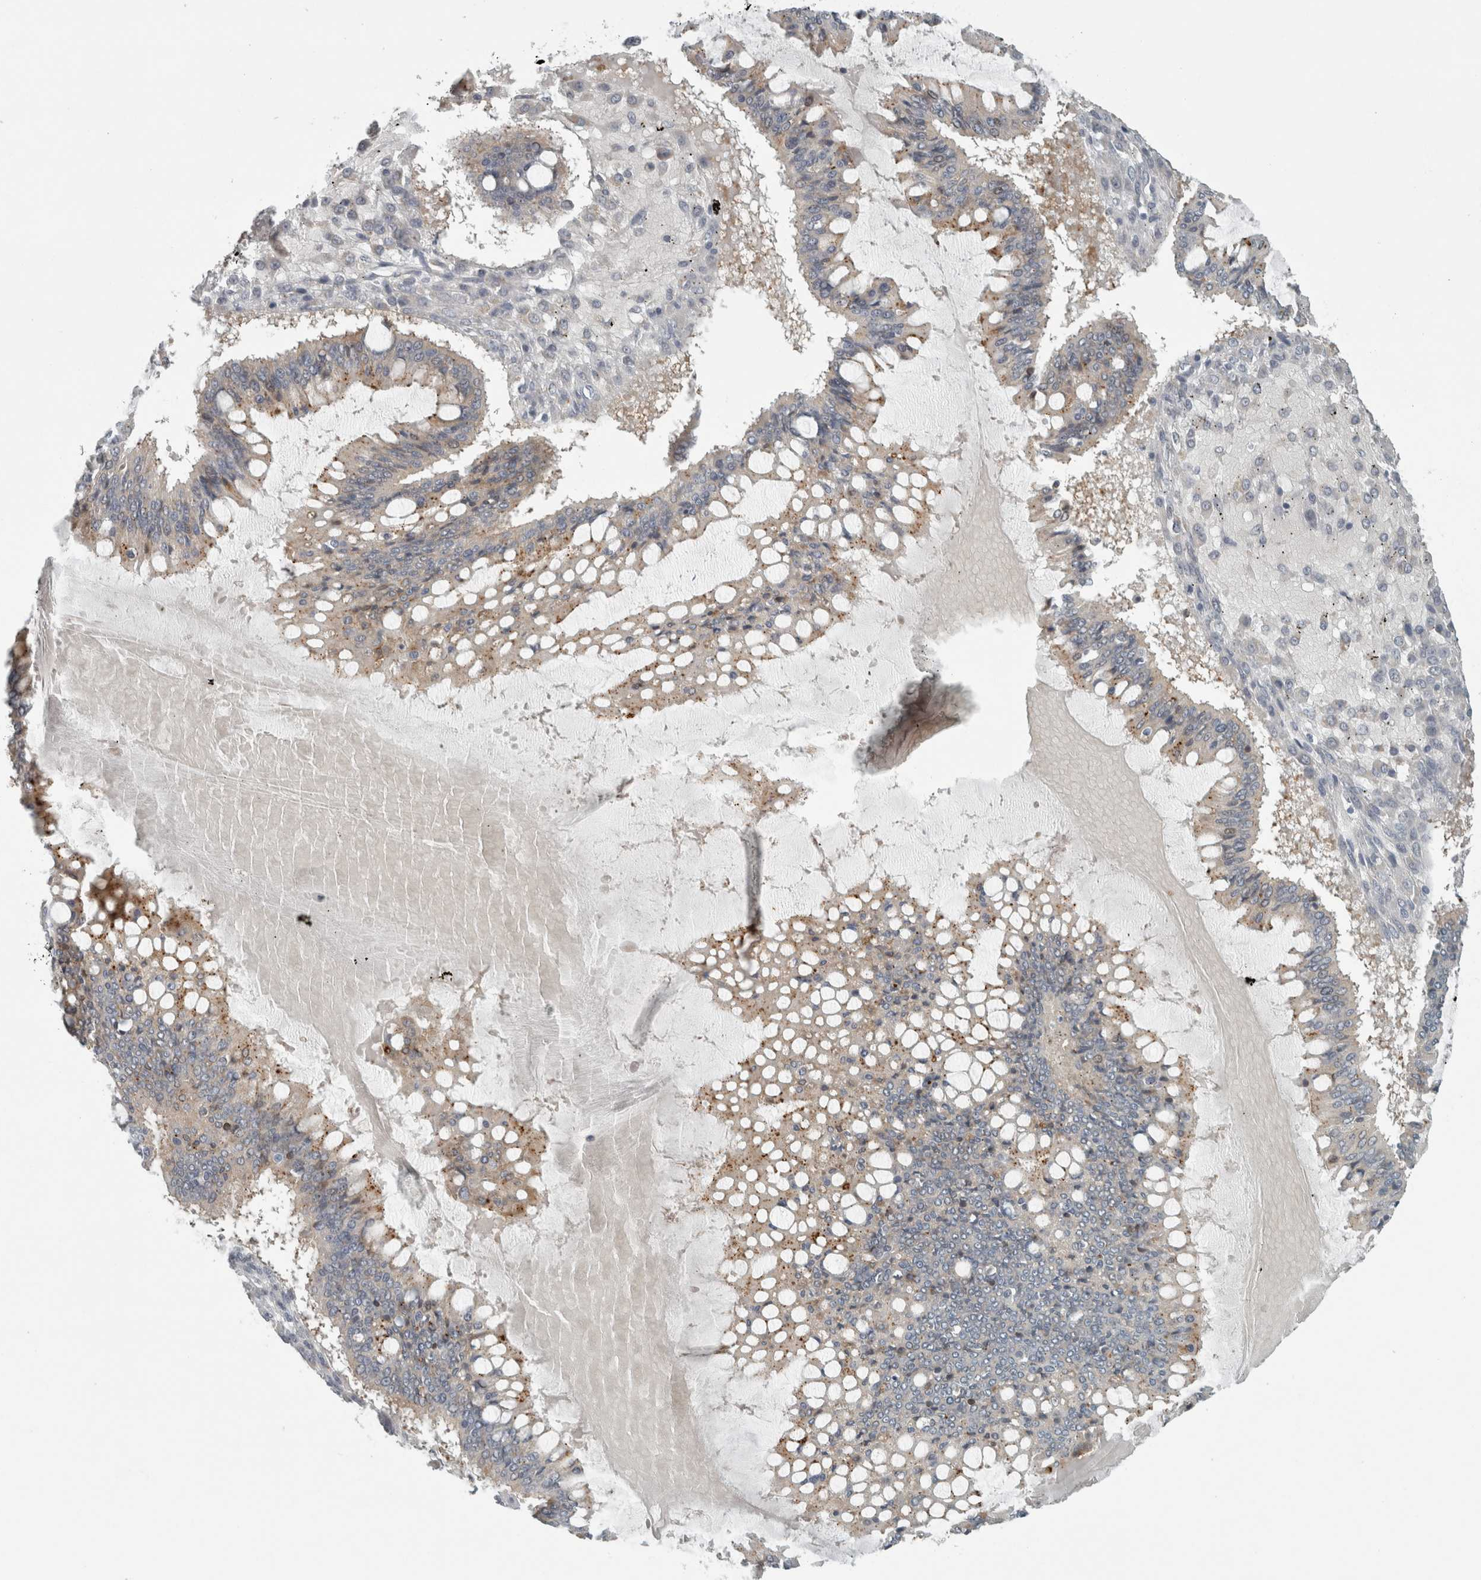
{"staining": {"intensity": "moderate", "quantity": "<25%", "location": "cytoplasmic/membranous"}, "tissue": "ovarian cancer", "cell_type": "Tumor cells", "image_type": "cancer", "snomed": [{"axis": "morphology", "description": "Cystadenocarcinoma, mucinous, NOS"}, {"axis": "topography", "description": "Ovary"}], "caption": "Tumor cells show moderate cytoplasmic/membranous staining in about <25% of cells in mucinous cystadenocarcinoma (ovarian).", "gene": "KIF1C", "patient": {"sex": "female", "age": 73}}